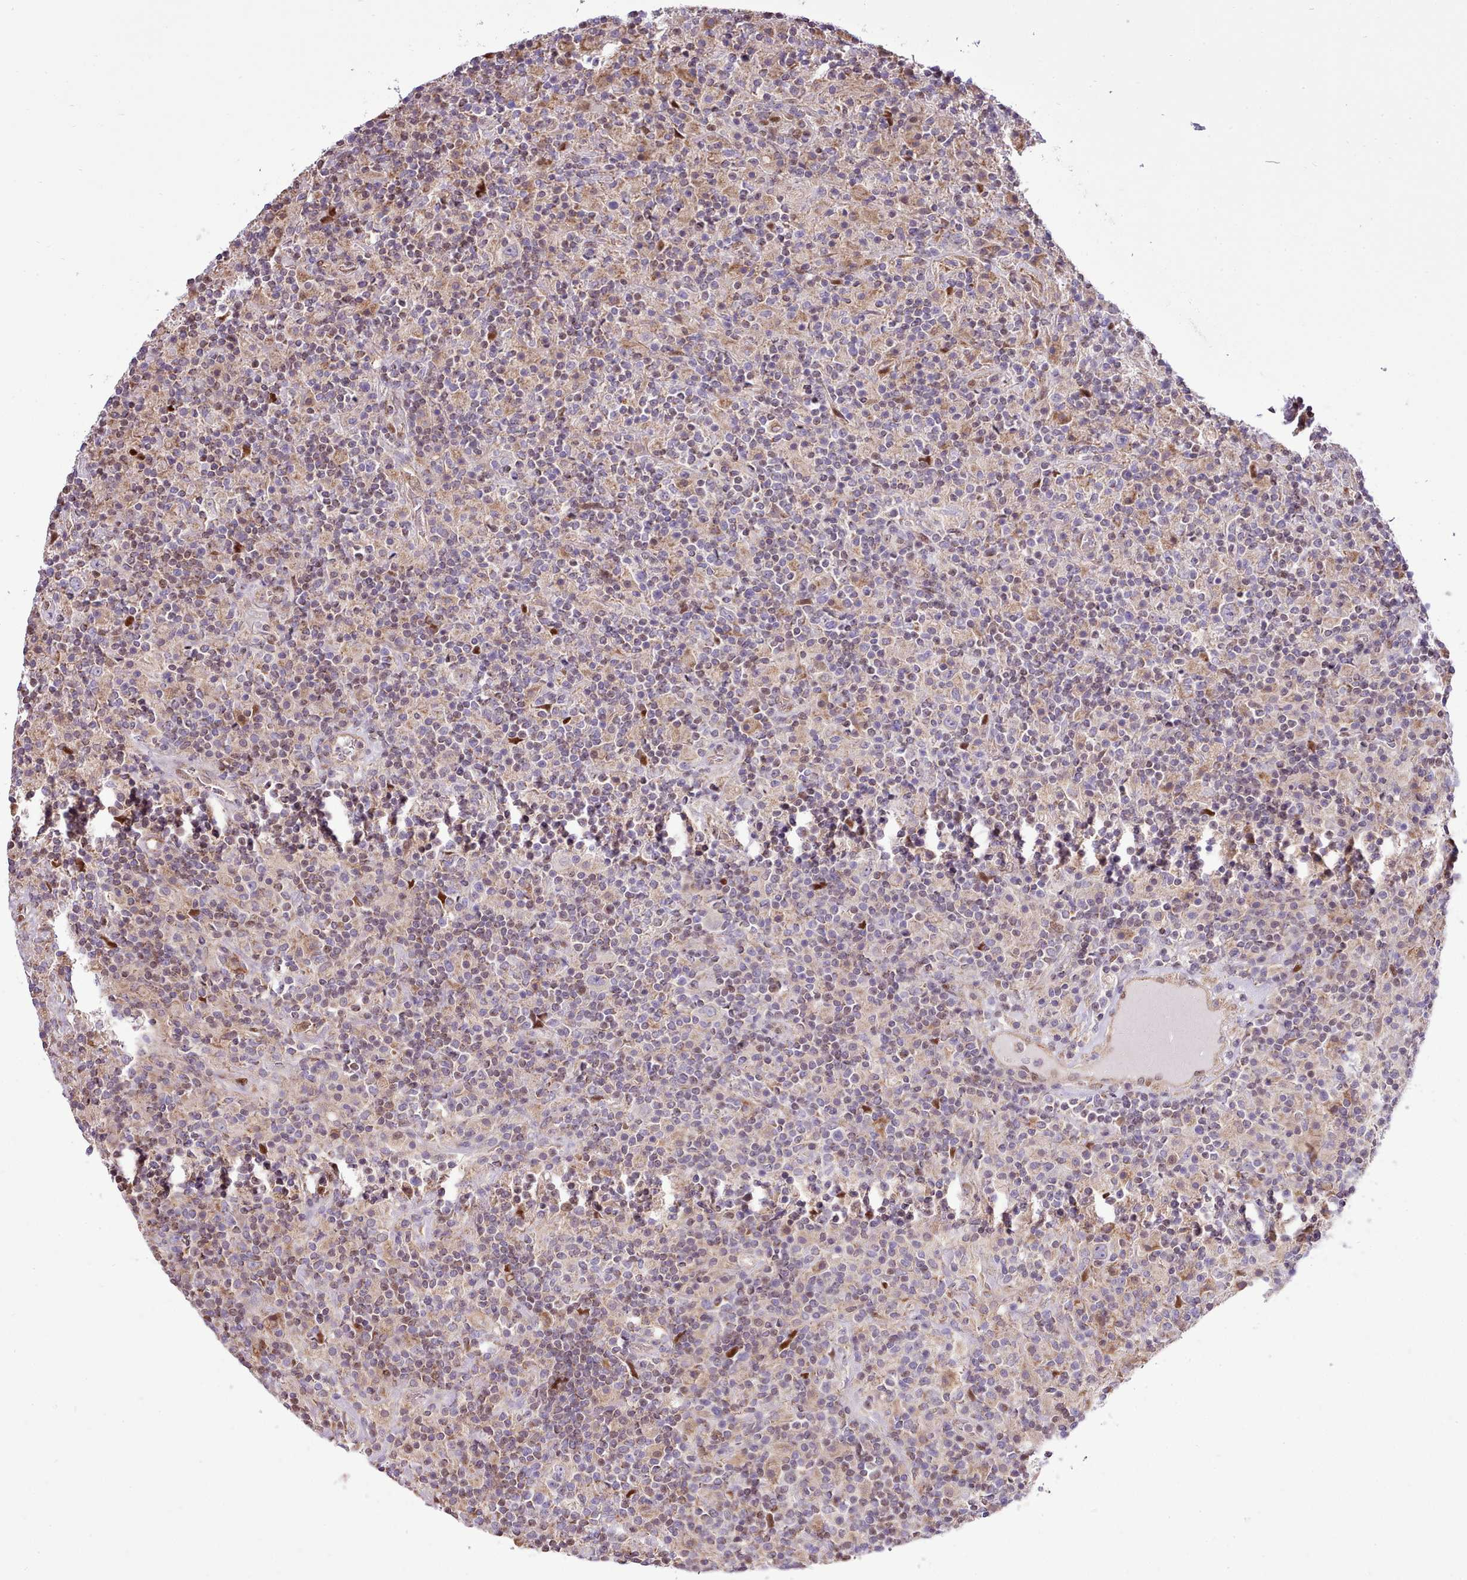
{"staining": {"intensity": "negative", "quantity": "none", "location": "none"}, "tissue": "lymphoma", "cell_type": "Tumor cells", "image_type": "cancer", "snomed": [{"axis": "morphology", "description": "Hodgkin's disease, NOS"}, {"axis": "topography", "description": "Lymph node"}], "caption": "Immunohistochemistry (IHC) image of Hodgkin's disease stained for a protein (brown), which shows no expression in tumor cells.", "gene": "ARL2BP", "patient": {"sex": "male", "age": 70}}